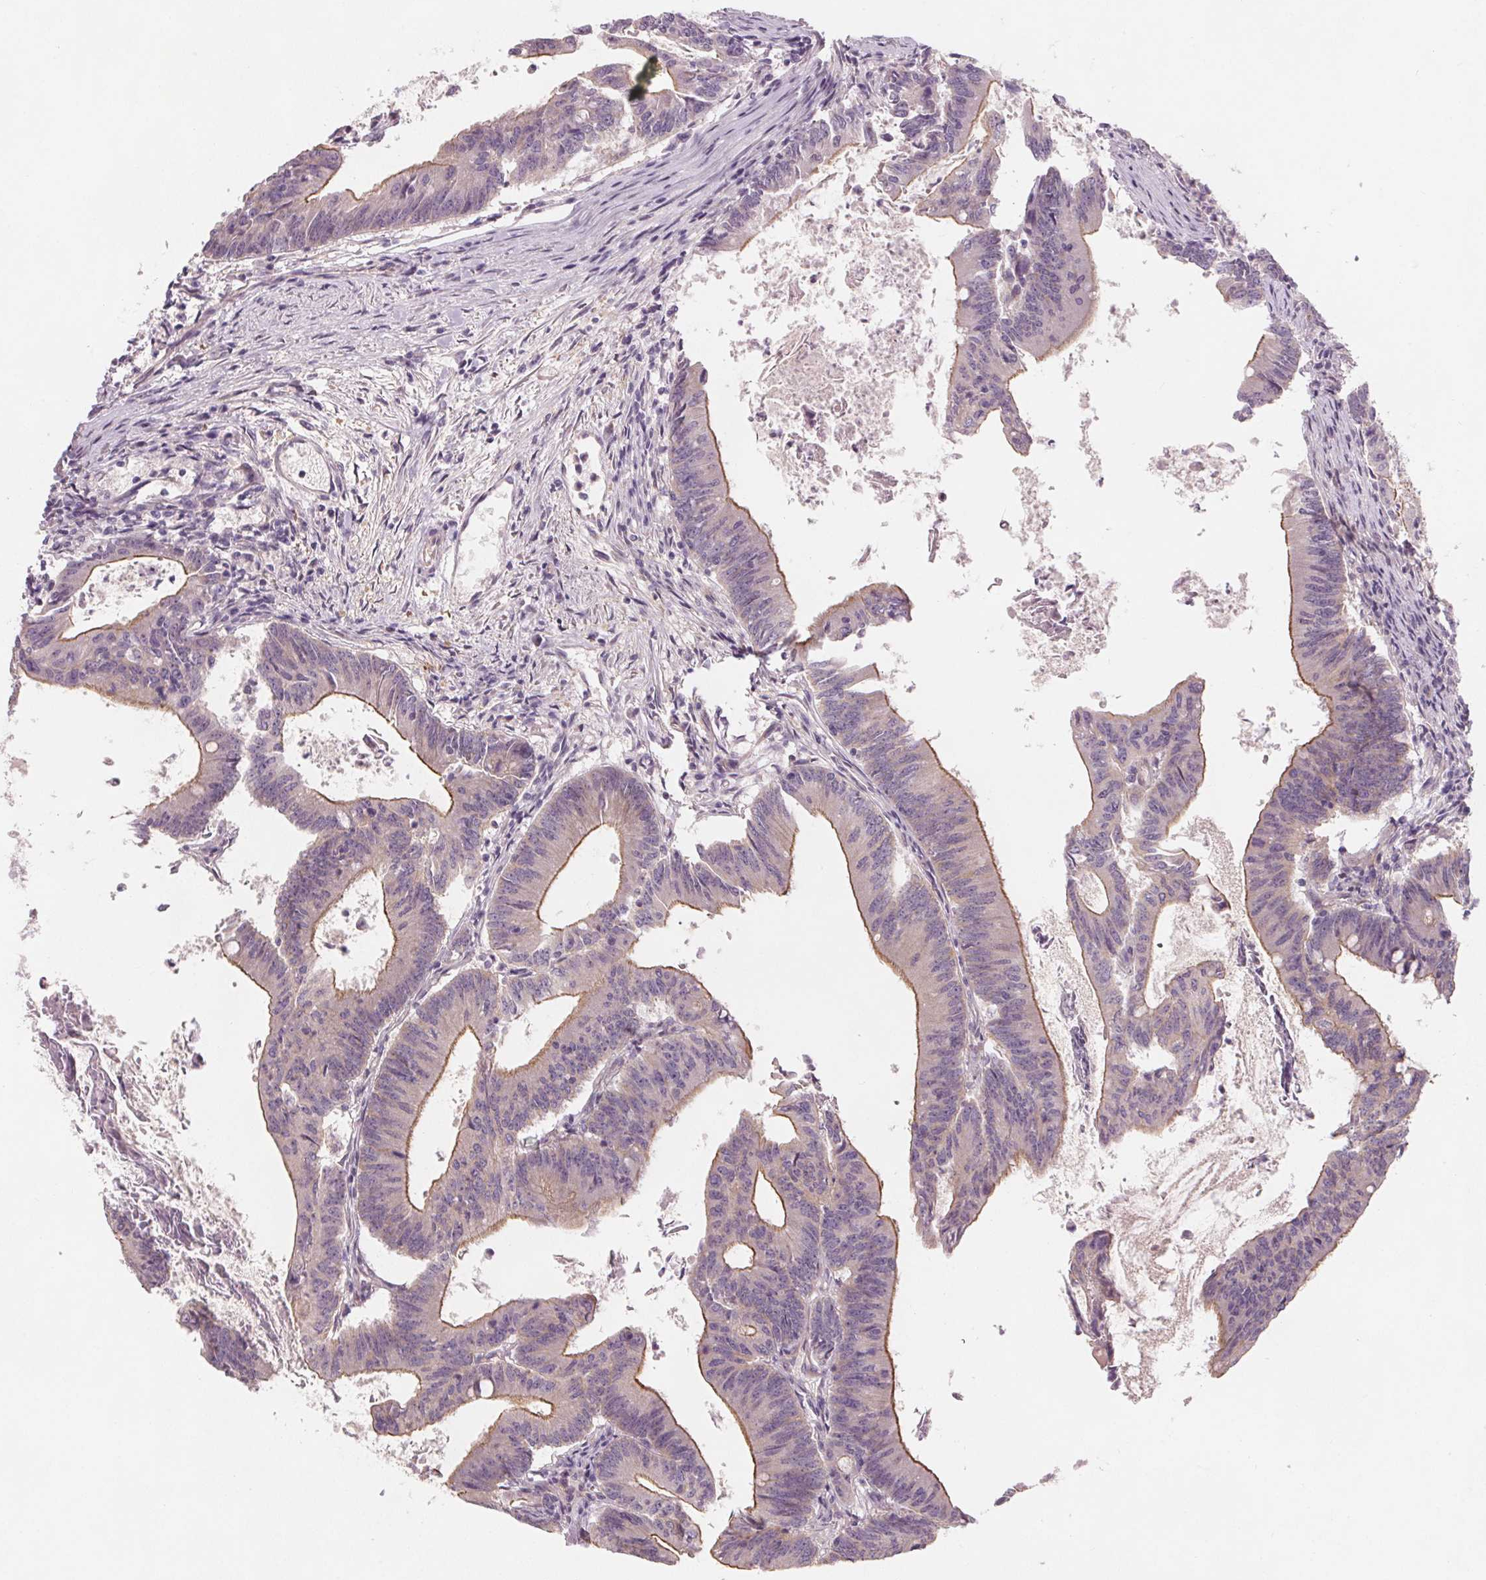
{"staining": {"intensity": "moderate", "quantity": "<25%", "location": "cytoplasmic/membranous"}, "tissue": "colorectal cancer", "cell_type": "Tumor cells", "image_type": "cancer", "snomed": [{"axis": "morphology", "description": "Adenocarcinoma, NOS"}, {"axis": "topography", "description": "Colon"}], "caption": "Protein expression analysis of human colorectal cancer (adenocarcinoma) reveals moderate cytoplasmic/membranous expression in about <25% of tumor cells. The protein is shown in brown color, while the nuclei are stained blue.", "gene": "VNN1", "patient": {"sex": "female", "age": 70}}